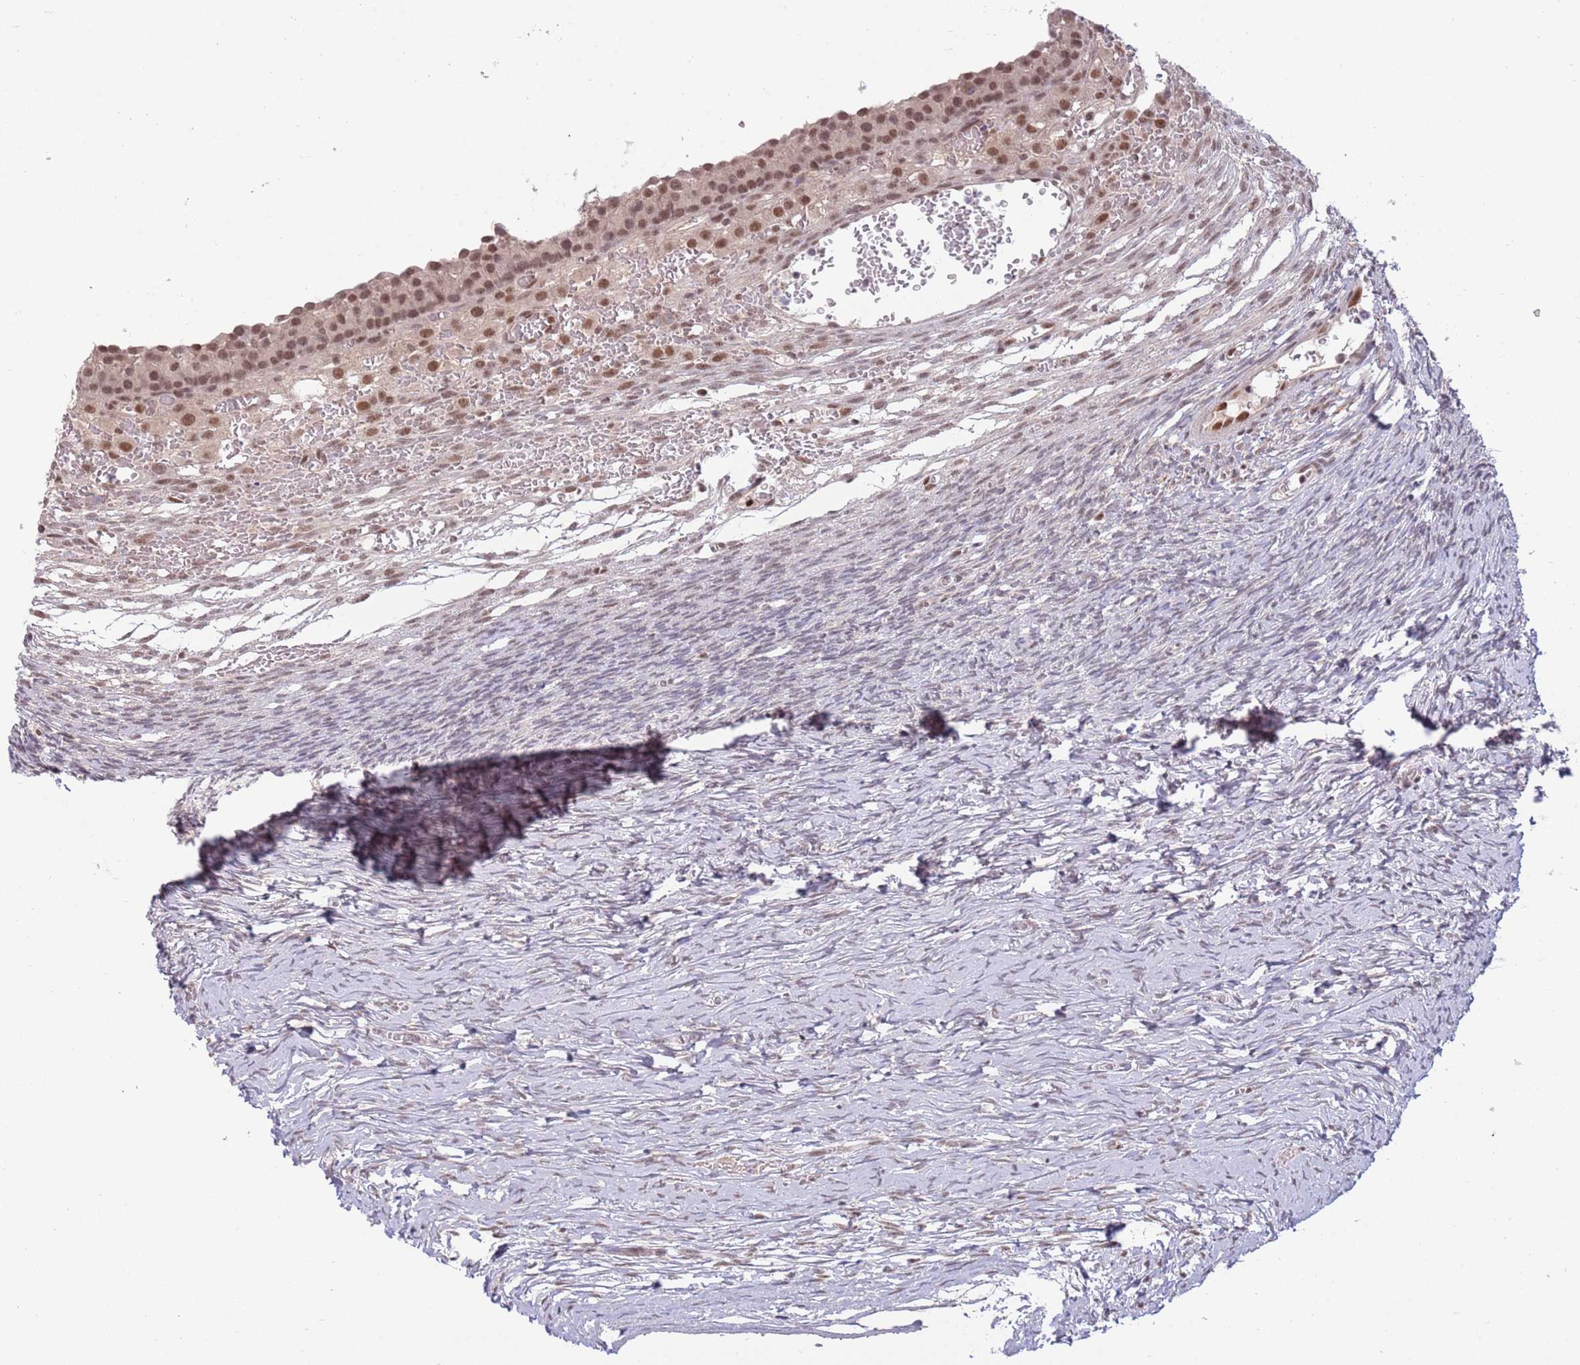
{"staining": {"intensity": "negative", "quantity": "none", "location": "none"}, "tissue": "ovary", "cell_type": "Ovarian stroma cells", "image_type": "normal", "snomed": [{"axis": "morphology", "description": "Normal tissue, NOS"}, {"axis": "topography", "description": "Ovary"}], "caption": "Ovarian stroma cells are negative for protein expression in benign human ovary.", "gene": "ZBTB7A", "patient": {"sex": "female", "age": 39}}